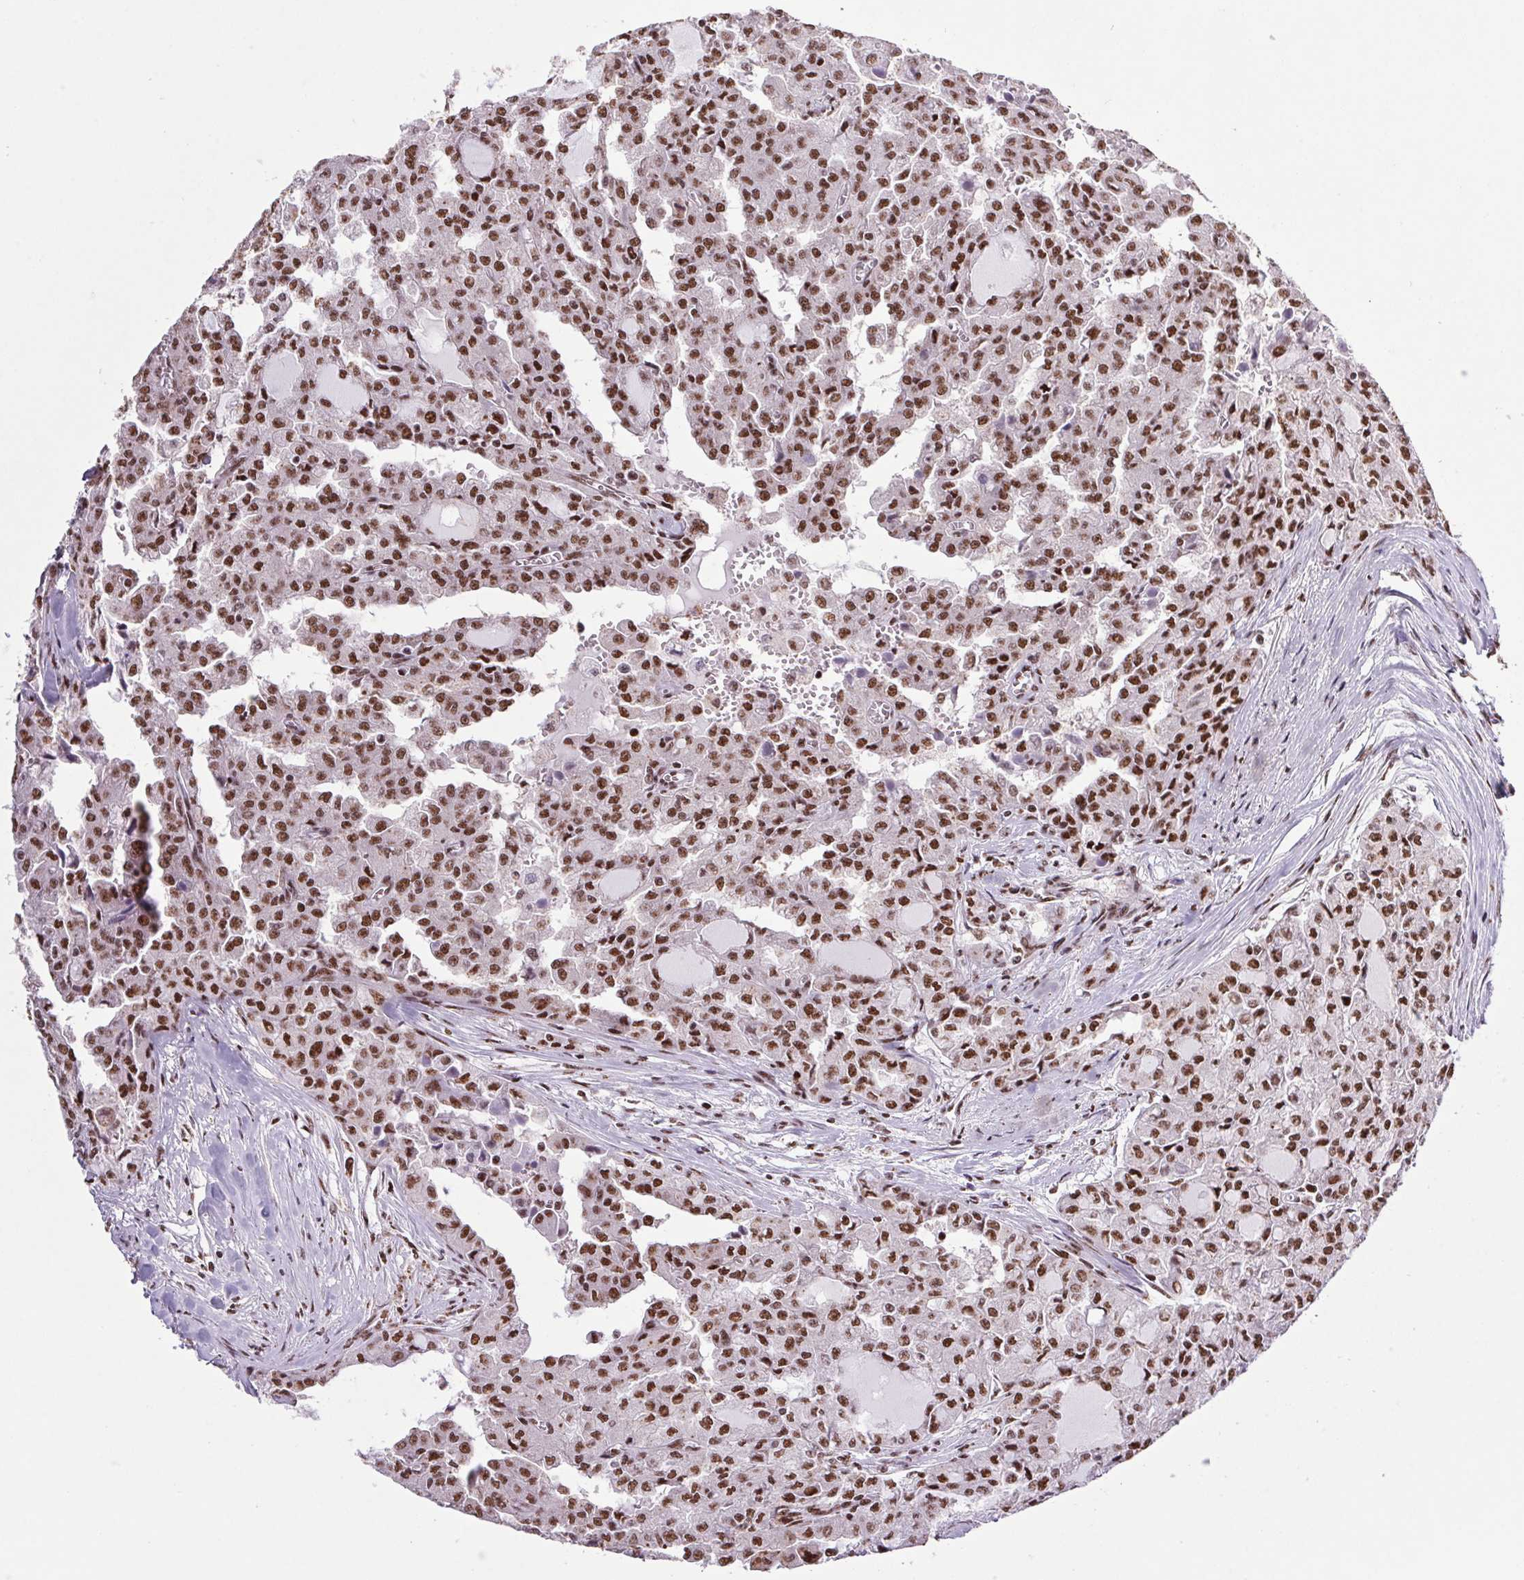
{"staining": {"intensity": "strong", "quantity": ">75%", "location": "nuclear"}, "tissue": "head and neck cancer", "cell_type": "Tumor cells", "image_type": "cancer", "snomed": [{"axis": "morphology", "description": "Adenocarcinoma, NOS"}, {"axis": "topography", "description": "Head-Neck"}], "caption": "The micrograph displays a brown stain indicating the presence of a protein in the nuclear of tumor cells in head and neck cancer (adenocarcinoma).", "gene": "LDLRAD4", "patient": {"sex": "male", "age": 64}}